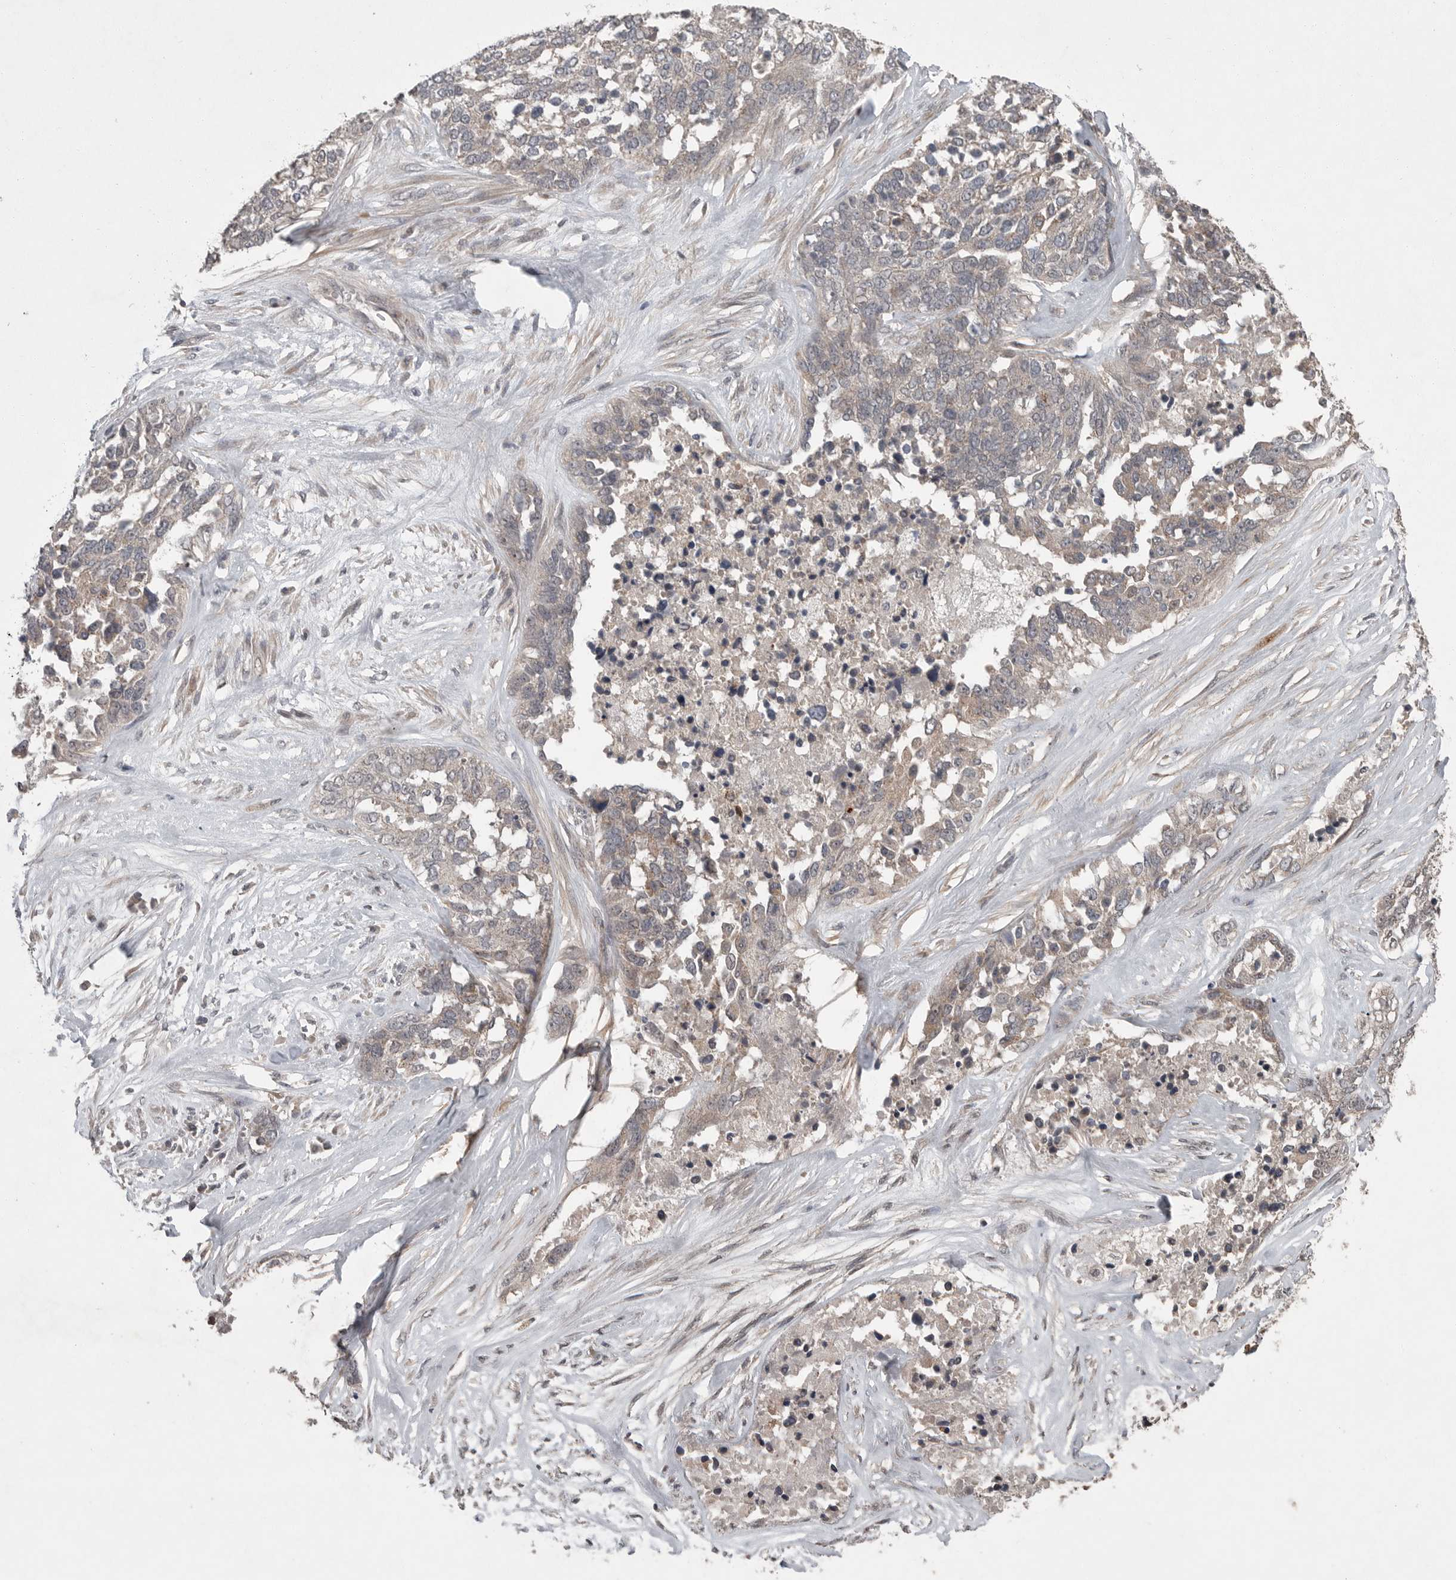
{"staining": {"intensity": "weak", "quantity": "25%-75%", "location": "cytoplasmic/membranous"}, "tissue": "ovarian cancer", "cell_type": "Tumor cells", "image_type": "cancer", "snomed": [{"axis": "morphology", "description": "Cystadenocarcinoma, serous, NOS"}, {"axis": "topography", "description": "Ovary"}], "caption": "High-power microscopy captured an immunohistochemistry photomicrograph of serous cystadenocarcinoma (ovarian), revealing weak cytoplasmic/membranous positivity in approximately 25%-75% of tumor cells.", "gene": "SCP2", "patient": {"sex": "female", "age": 44}}